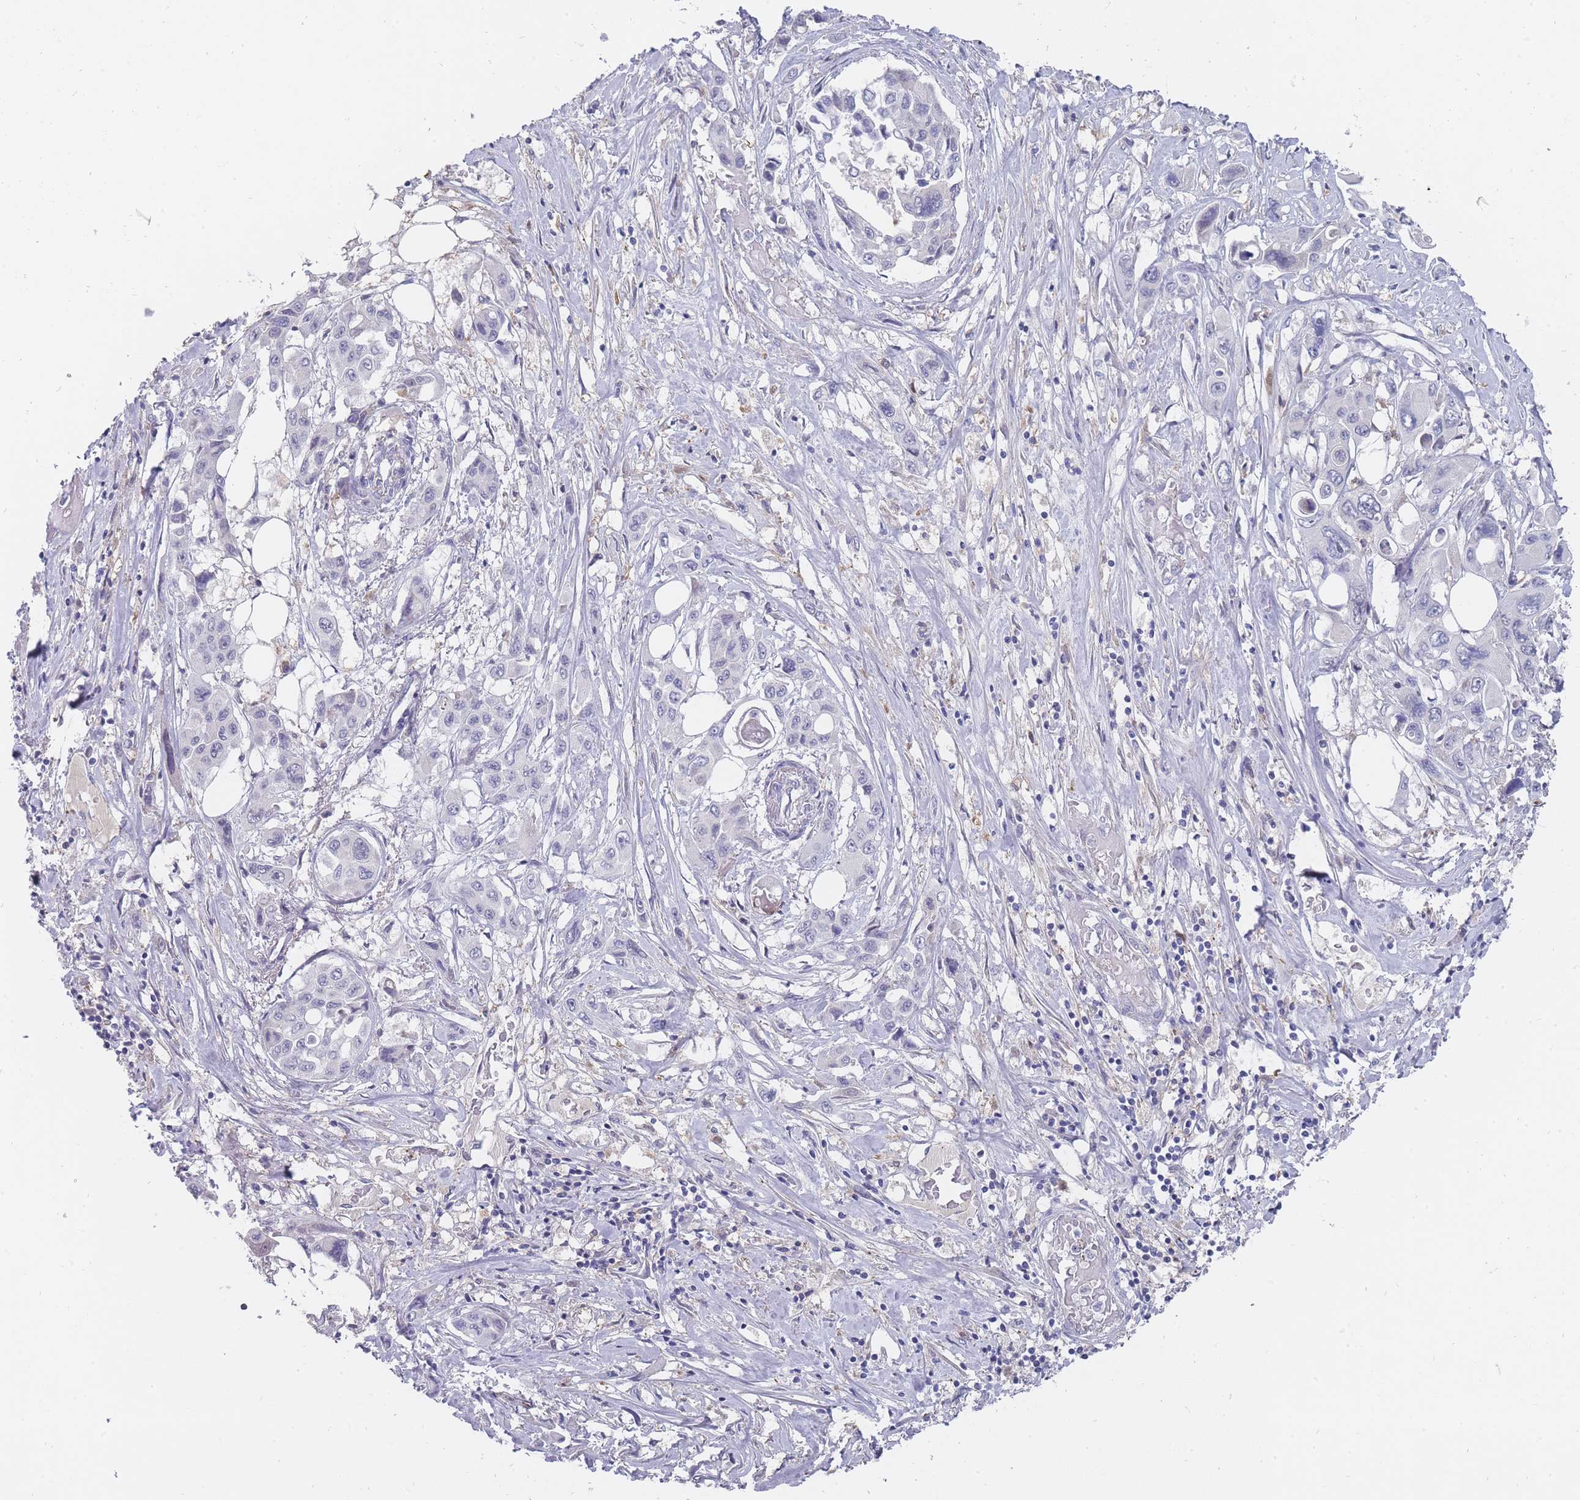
{"staining": {"intensity": "negative", "quantity": "none", "location": "none"}, "tissue": "pancreatic cancer", "cell_type": "Tumor cells", "image_type": "cancer", "snomed": [{"axis": "morphology", "description": "Adenocarcinoma, NOS"}, {"axis": "topography", "description": "Pancreas"}], "caption": "An IHC histopathology image of pancreatic adenocarcinoma is shown. There is no staining in tumor cells of pancreatic adenocarcinoma.", "gene": "GINS1", "patient": {"sex": "male", "age": 92}}